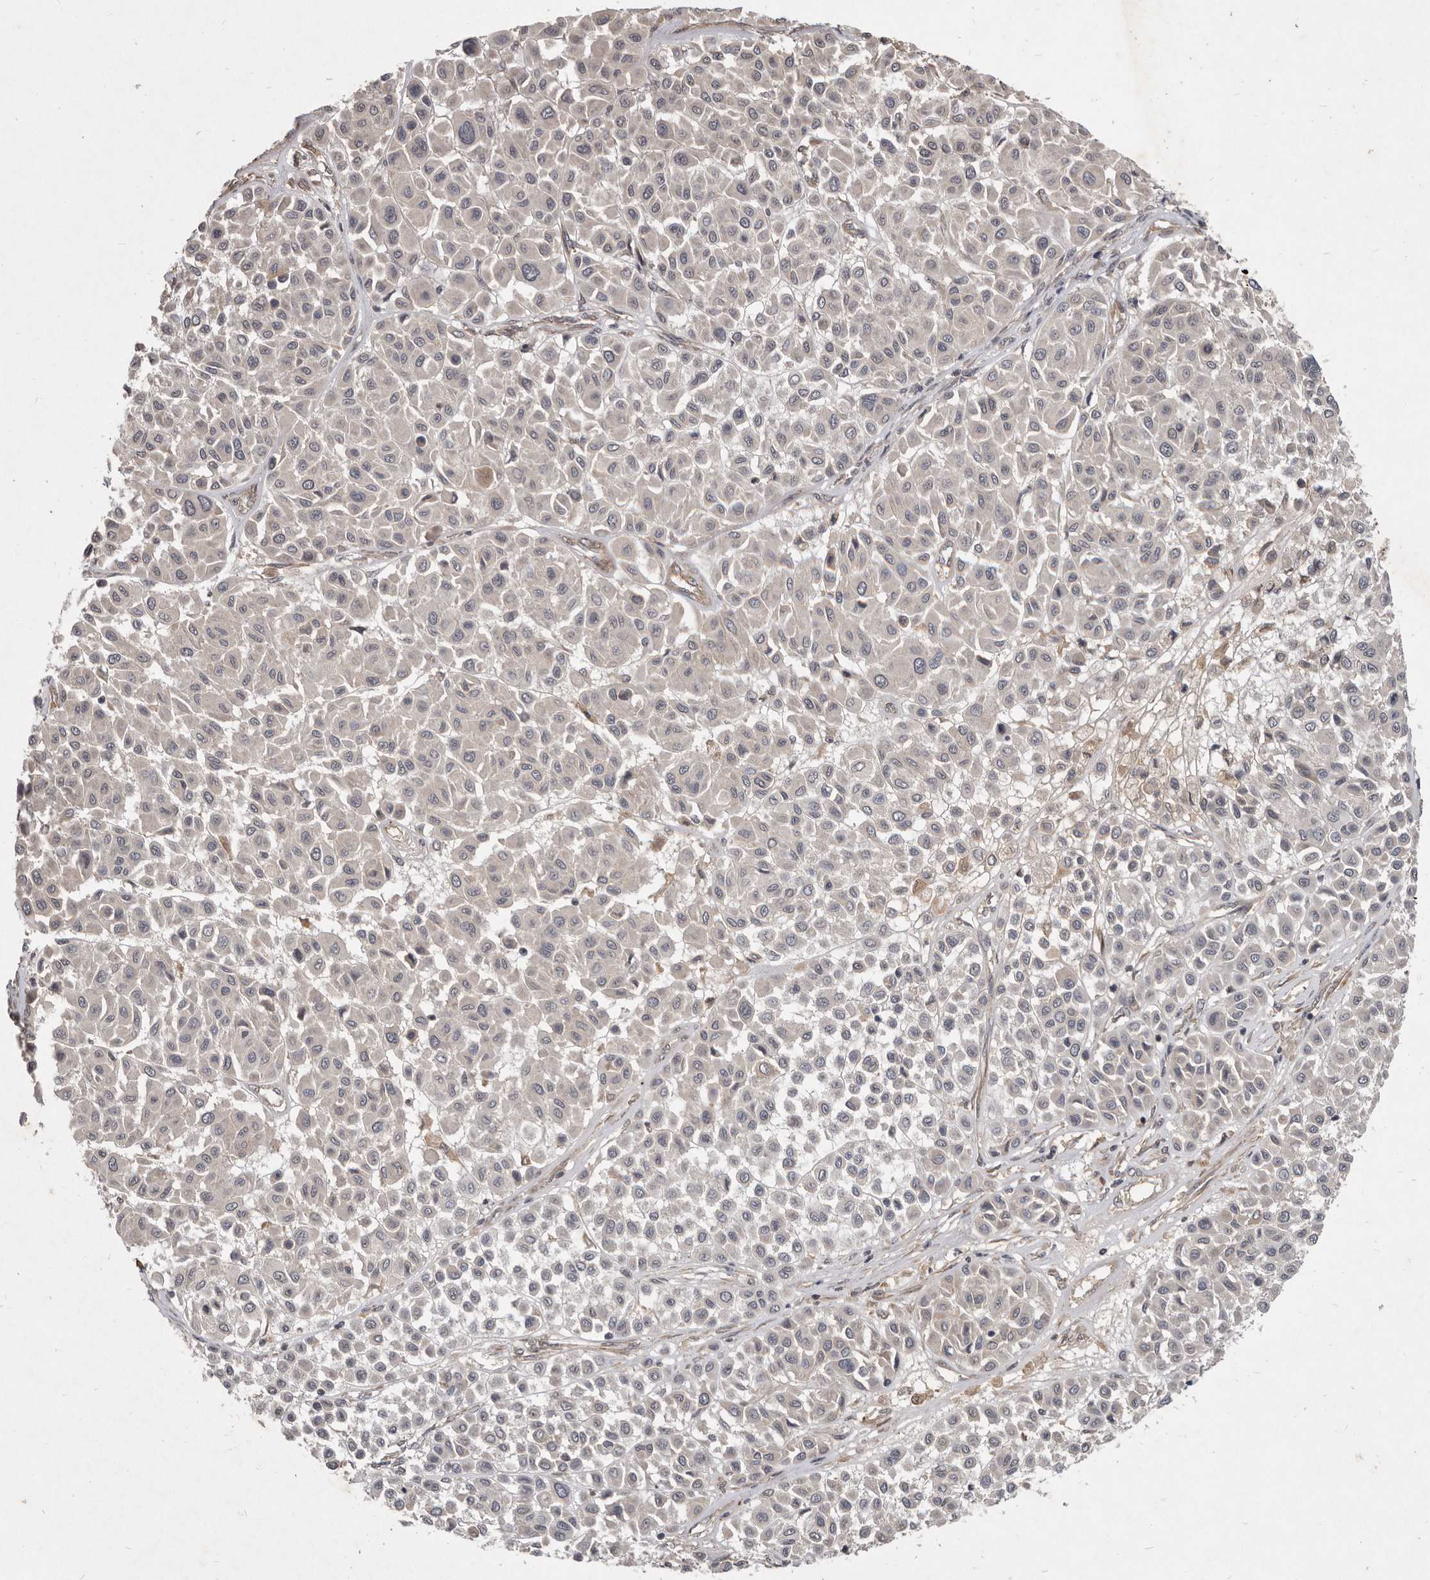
{"staining": {"intensity": "negative", "quantity": "none", "location": "none"}, "tissue": "melanoma", "cell_type": "Tumor cells", "image_type": "cancer", "snomed": [{"axis": "morphology", "description": "Malignant melanoma, Metastatic site"}, {"axis": "topography", "description": "Soft tissue"}], "caption": "Immunohistochemistry histopathology image of neoplastic tissue: melanoma stained with DAB (3,3'-diaminobenzidine) shows no significant protein staining in tumor cells. (DAB (3,3'-diaminobenzidine) IHC, high magnification).", "gene": "DNAJC28", "patient": {"sex": "male", "age": 41}}